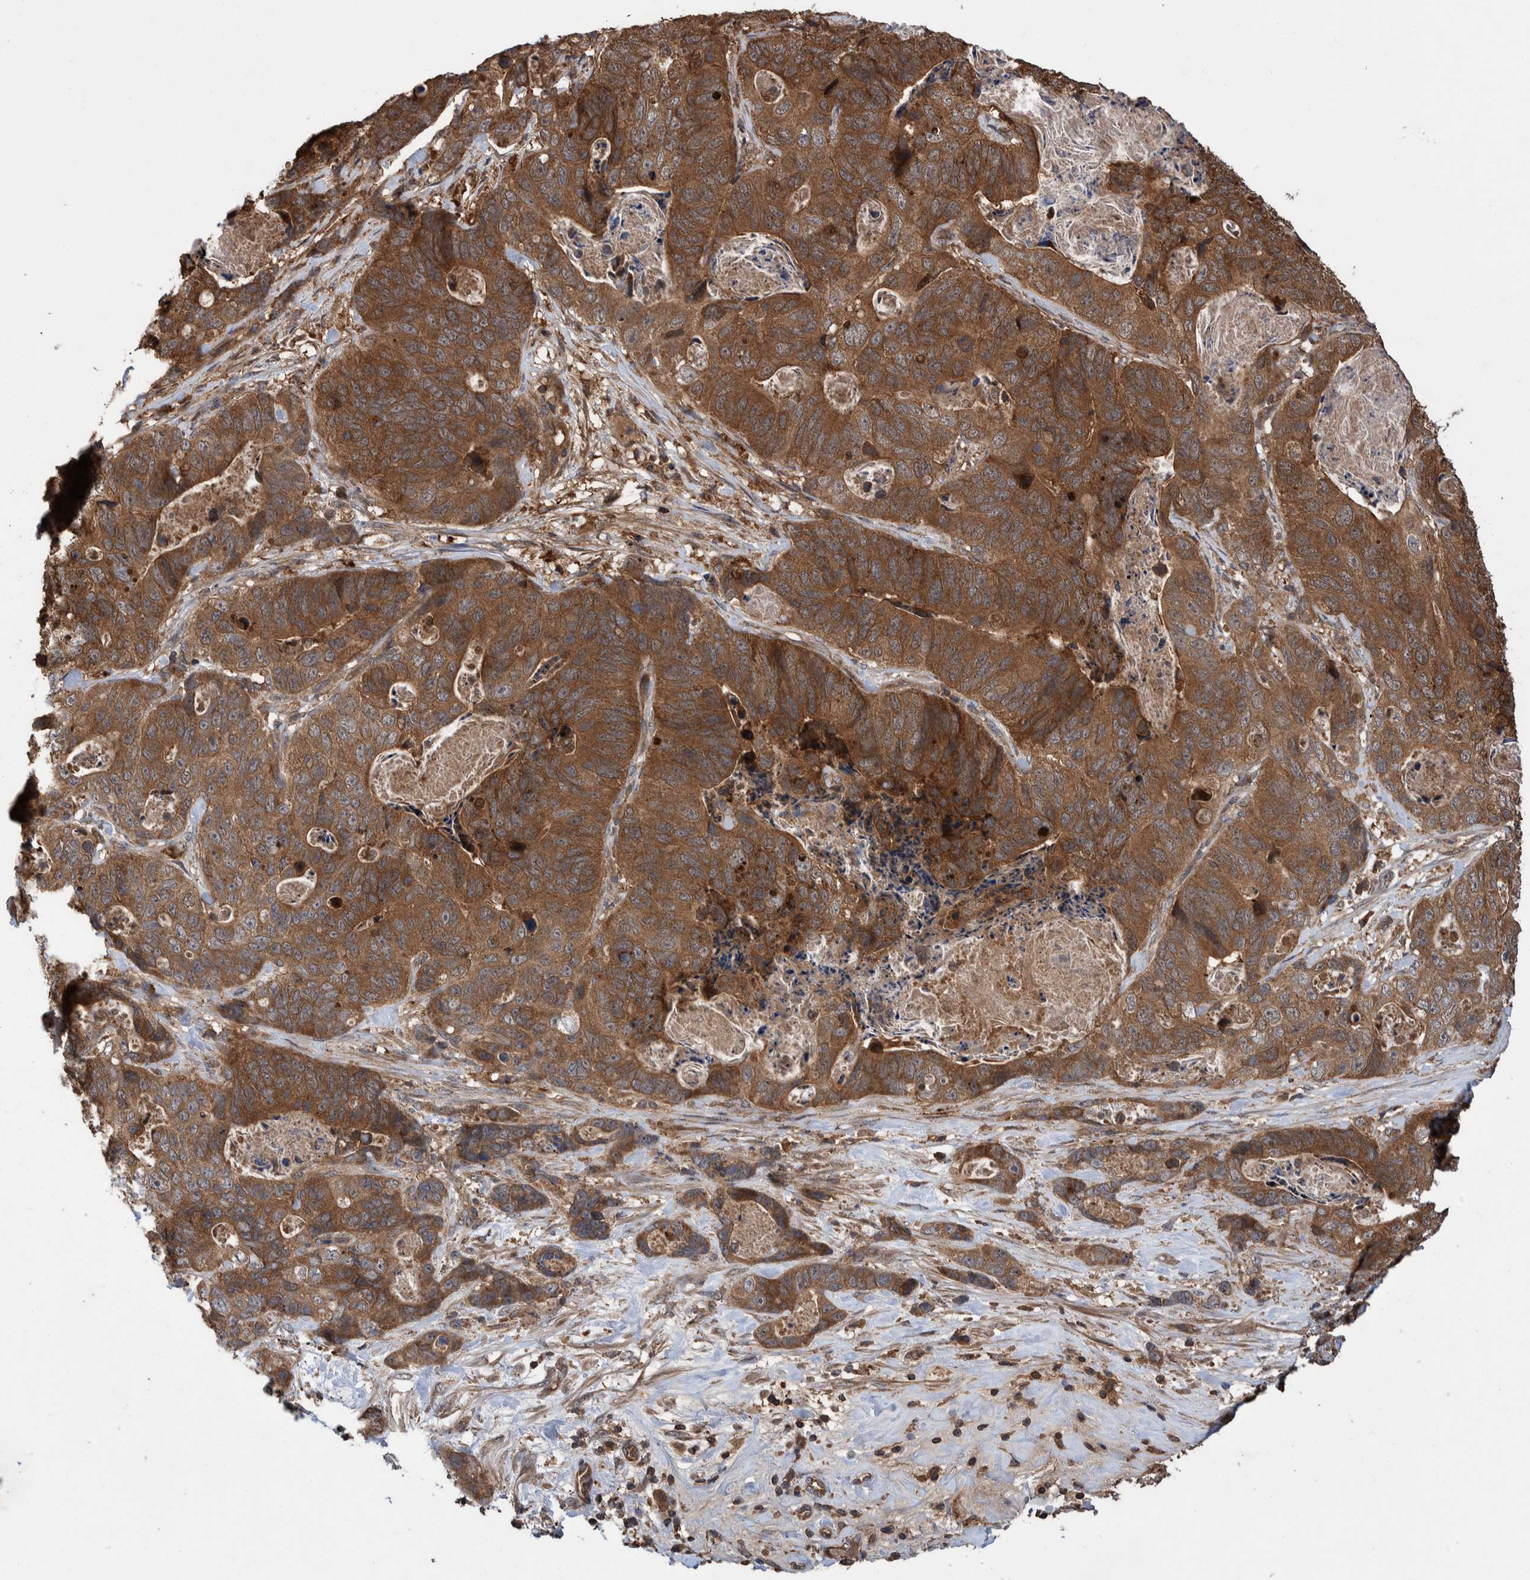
{"staining": {"intensity": "moderate", "quantity": ">75%", "location": "cytoplasmic/membranous"}, "tissue": "stomach cancer", "cell_type": "Tumor cells", "image_type": "cancer", "snomed": [{"axis": "morphology", "description": "Normal tissue, NOS"}, {"axis": "morphology", "description": "Adenocarcinoma, NOS"}, {"axis": "topography", "description": "Stomach"}], "caption": "Protein staining of stomach cancer tissue demonstrates moderate cytoplasmic/membranous positivity in approximately >75% of tumor cells.", "gene": "VBP1", "patient": {"sex": "female", "age": 89}}